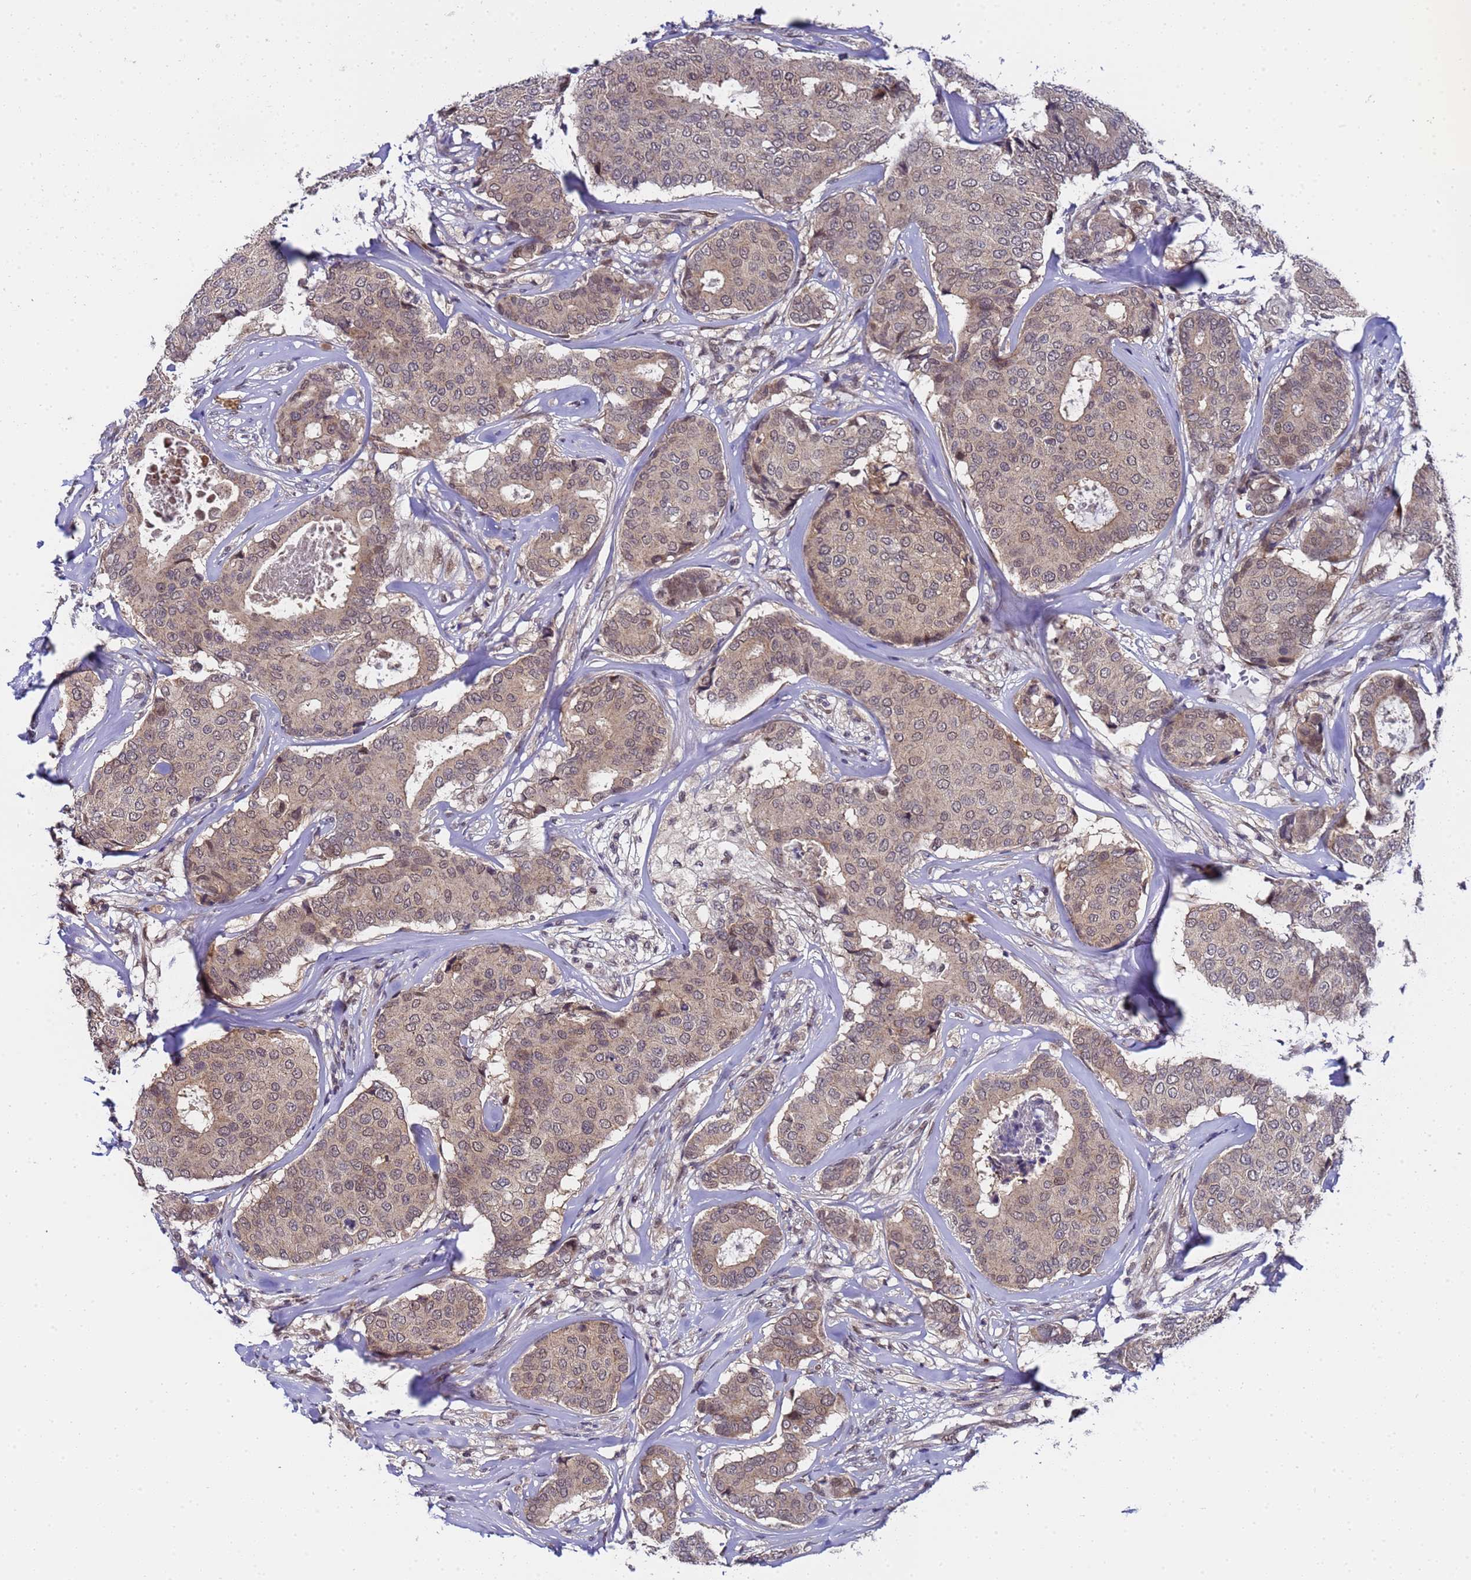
{"staining": {"intensity": "moderate", "quantity": ">75%", "location": "cytoplasmic/membranous,nuclear"}, "tissue": "breast cancer", "cell_type": "Tumor cells", "image_type": "cancer", "snomed": [{"axis": "morphology", "description": "Duct carcinoma"}, {"axis": "topography", "description": "Breast"}], "caption": "Tumor cells show medium levels of moderate cytoplasmic/membranous and nuclear positivity in approximately >75% of cells in human breast cancer (invasive ductal carcinoma).", "gene": "ANAPC13", "patient": {"sex": "female", "age": 75}}